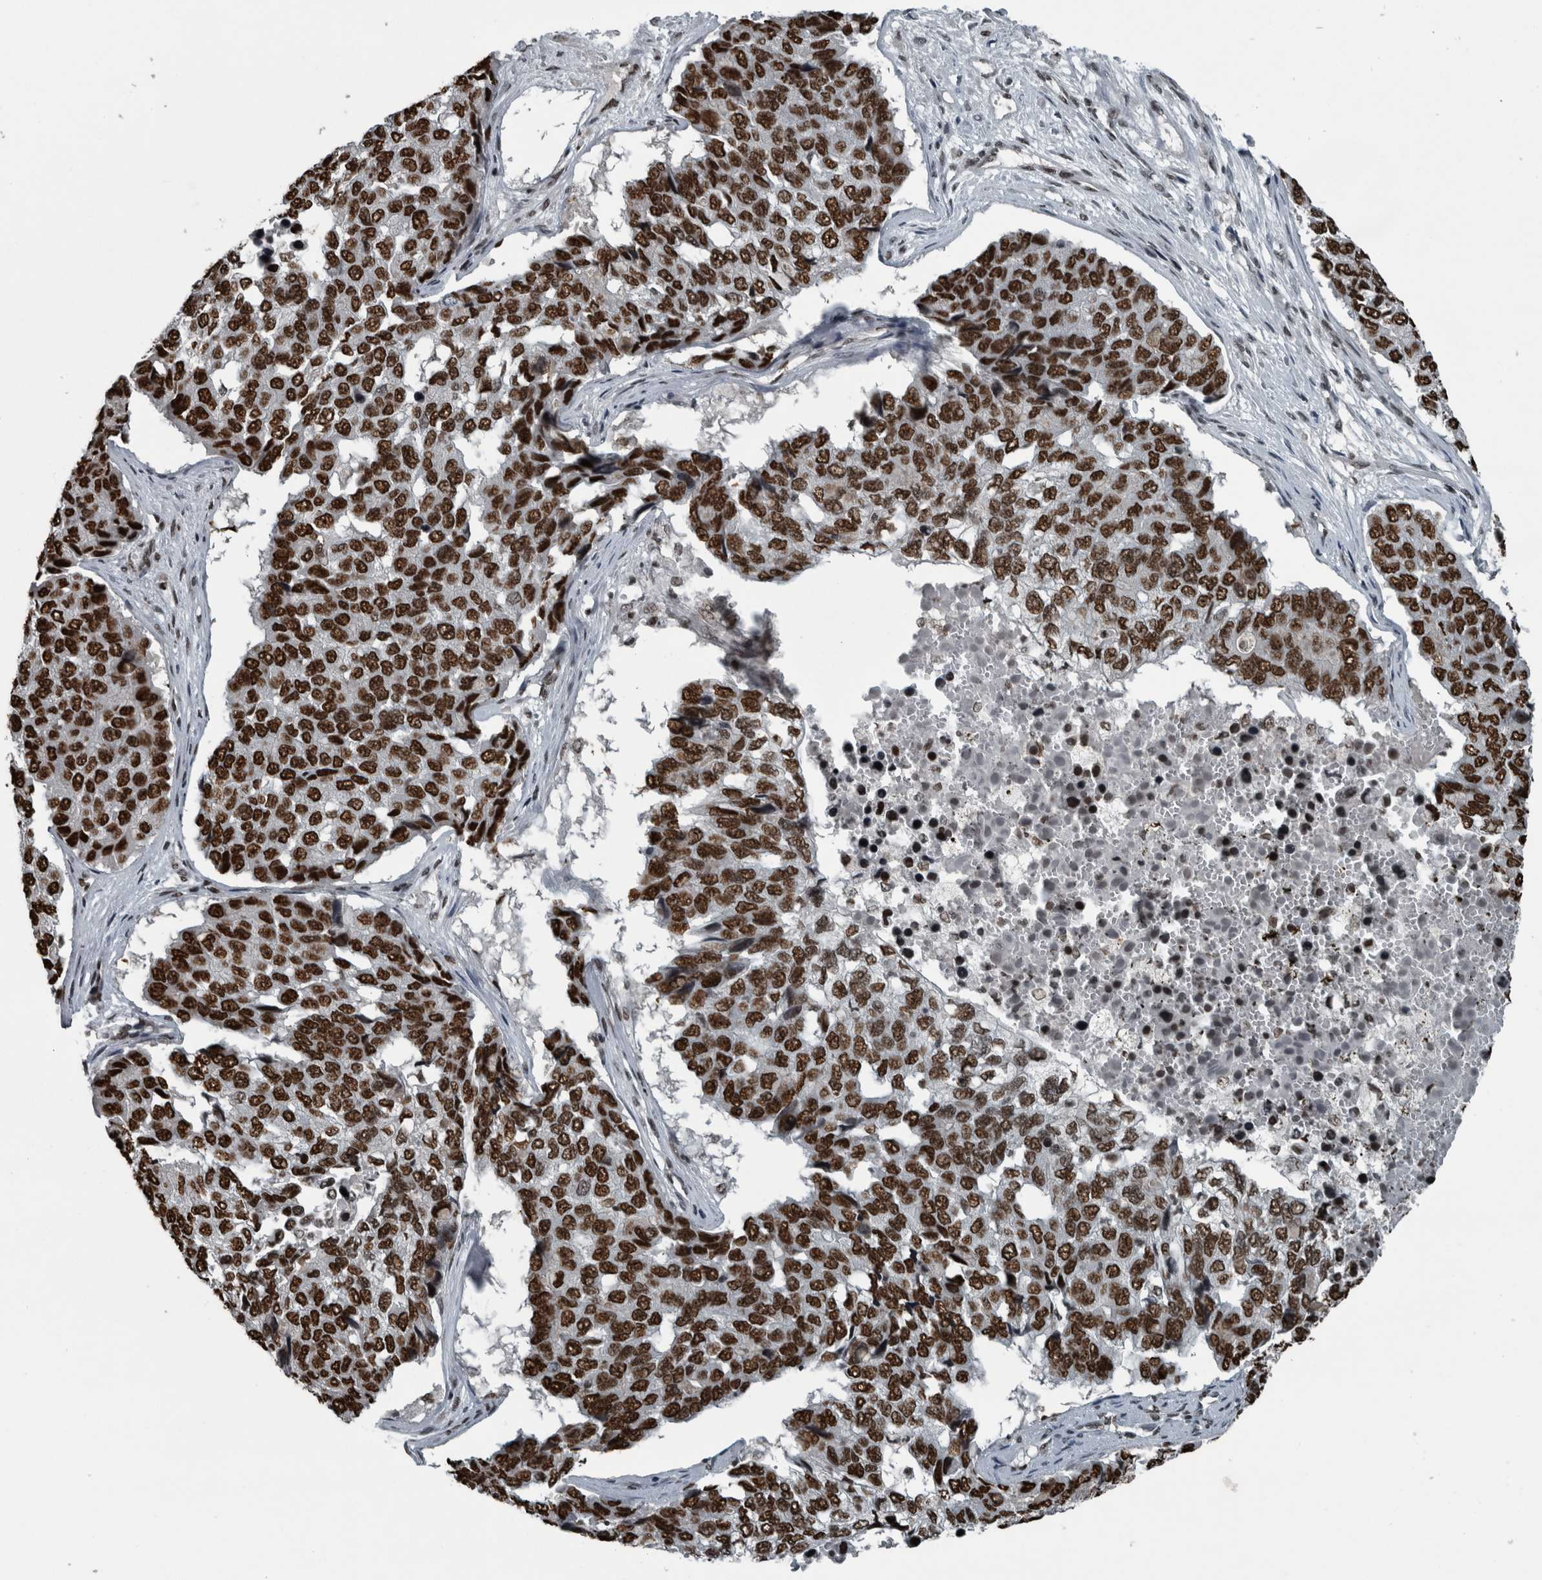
{"staining": {"intensity": "strong", "quantity": ">75%", "location": "nuclear"}, "tissue": "pancreatic cancer", "cell_type": "Tumor cells", "image_type": "cancer", "snomed": [{"axis": "morphology", "description": "Adenocarcinoma, NOS"}, {"axis": "topography", "description": "Pancreas"}], "caption": "Strong nuclear expression for a protein is seen in approximately >75% of tumor cells of pancreatic adenocarcinoma using immunohistochemistry.", "gene": "UNC50", "patient": {"sex": "male", "age": 50}}